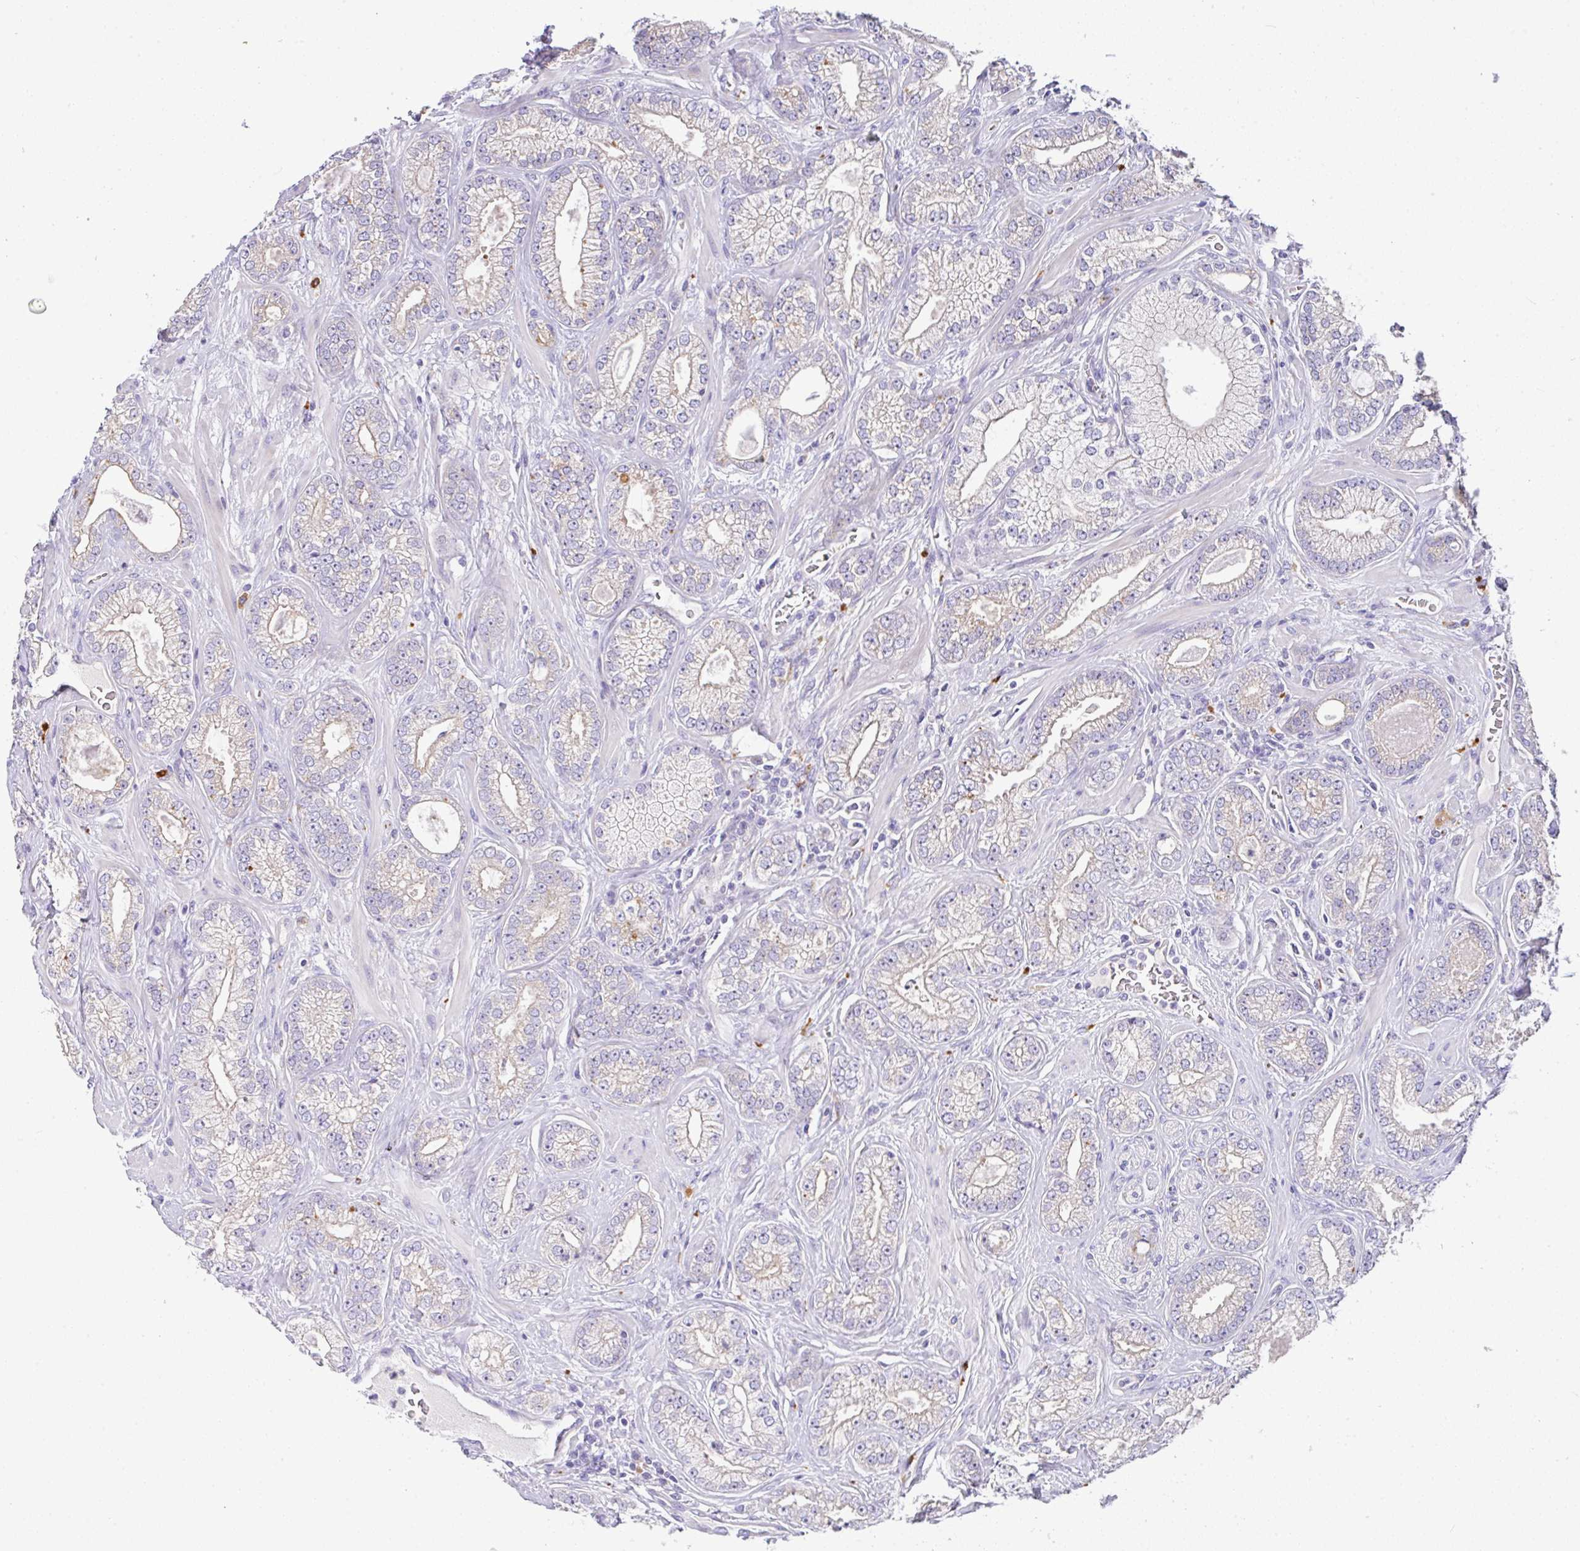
{"staining": {"intensity": "negative", "quantity": "none", "location": "none"}, "tissue": "prostate cancer", "cell_type": "Tumor cells", "image_type": "cancer", "snomed": [{"axis": "morphology", "description": "Adenocarcinoma, High grade"}, {"axis": "topography", "description": "Prostate"}], "caption": "Prostate cancer (adenocarcinoma (high-grade)) was stained to show a protein in brown. There is no significant staining in tumor cells.", "gene": "EPN3", "patient": {"sex": "male", "age": 66}}